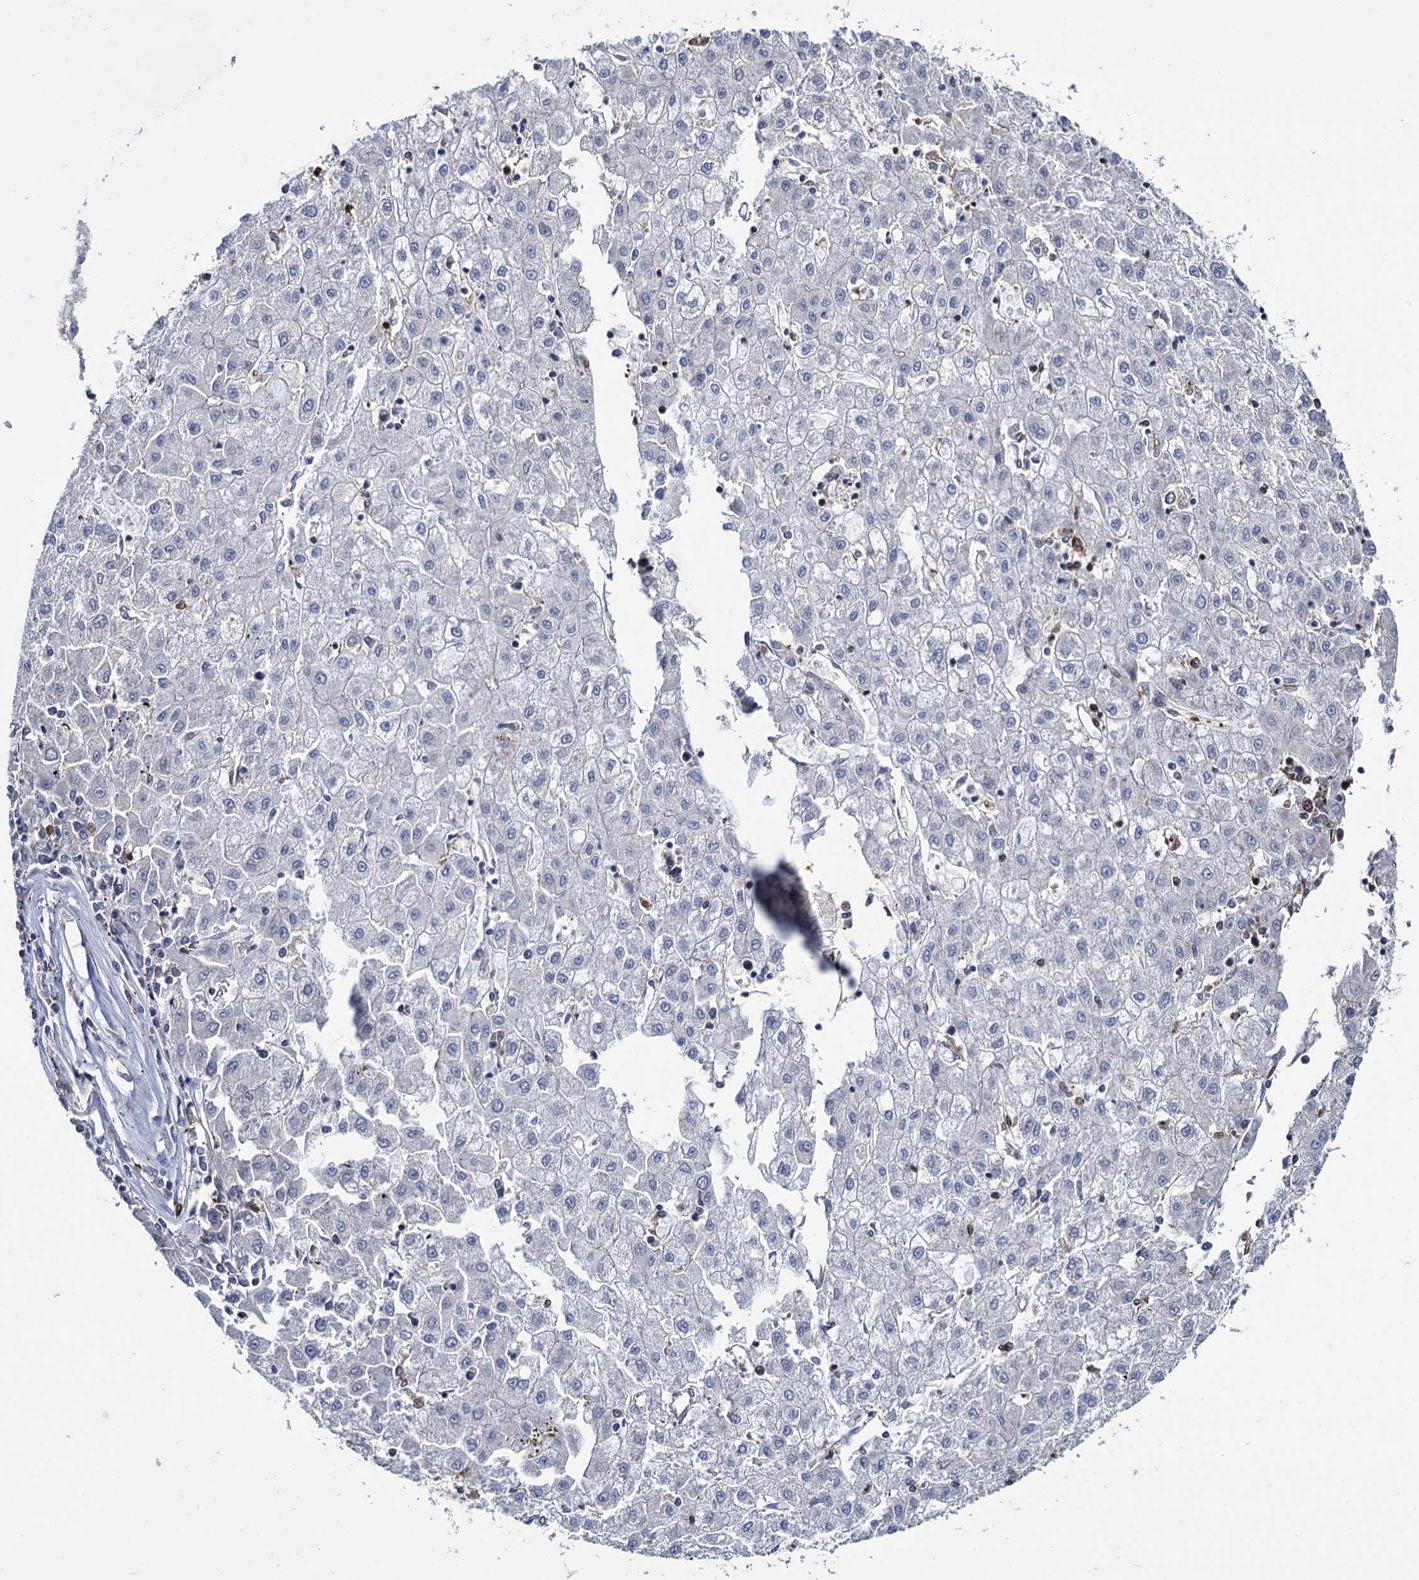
{"staining": {"intensity": "negative", "quantity": "none", "location": "none"}, "tissue": "liver cancer", "cell_type": "Tumor cells", "image_type": "cancer", "snomed": [{"axis": "morphology", "description": "Carcinoma, Hepatocellular, NOS"}, {"axis": "topography", "description": "Liver"}], "caption": "Tumor cells are negative for protein expression in human liver cancer.", "gene": "FABP5", "patient": {"sex": "male", "age": 72}}